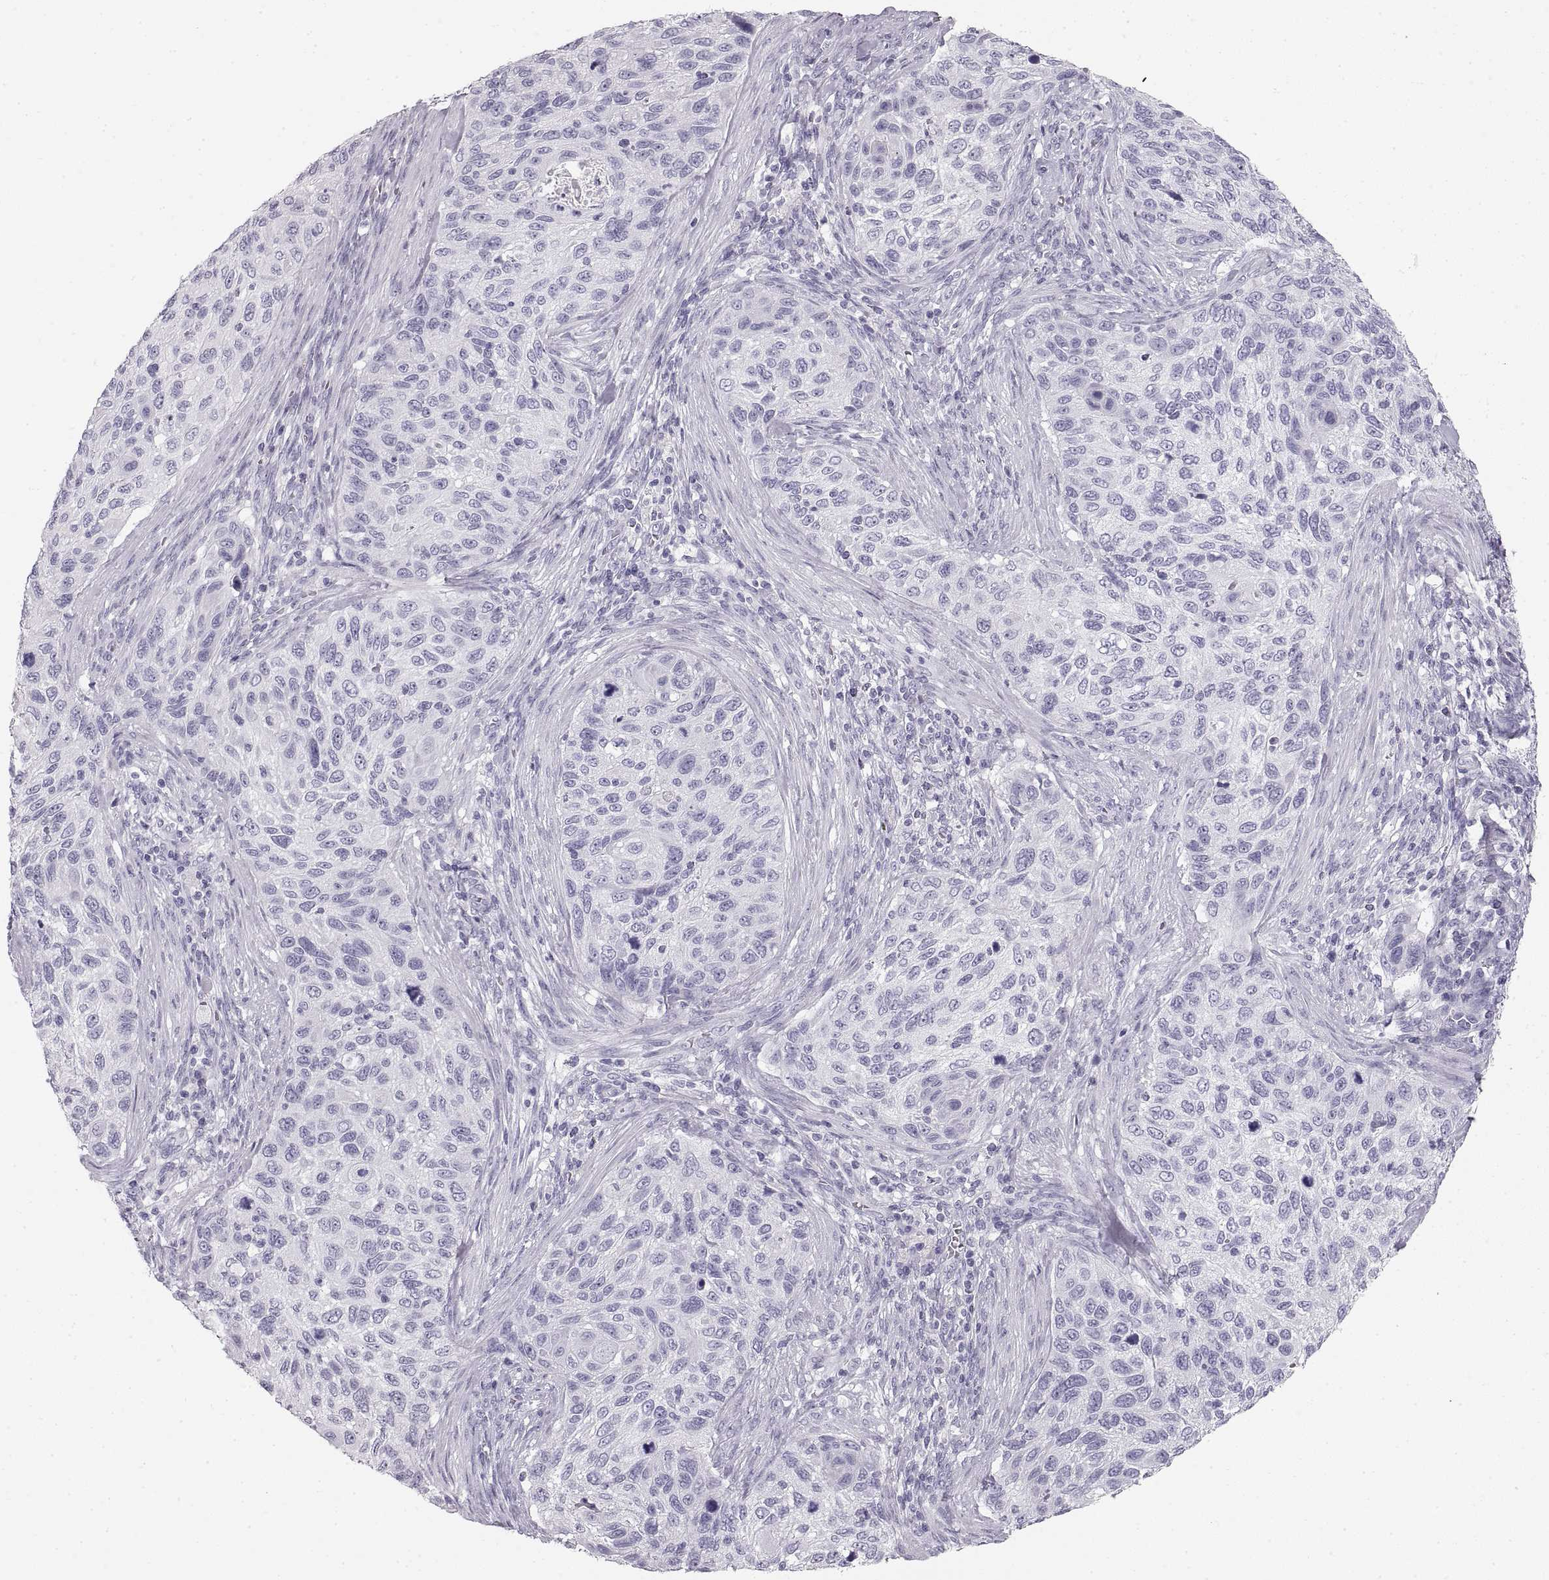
{"staining": {"intensity": "negative", "quantity": "none", "location": "none"}, "tissue": "cervical cancer", "cell_type": "Tumor cells", "image_type": "cancer", "snomed": [{"axis": "morphology", "description": "Squamous cell carcinoma, NOS"}, {"axis": "topography", "description": "Cervix"}], "caption": "This is an IHC micrograph of human cervical cancer. There is no staining in tumor cells.", "gene": "CRYAA", "patient": {"sex": "female", "age": 70}}